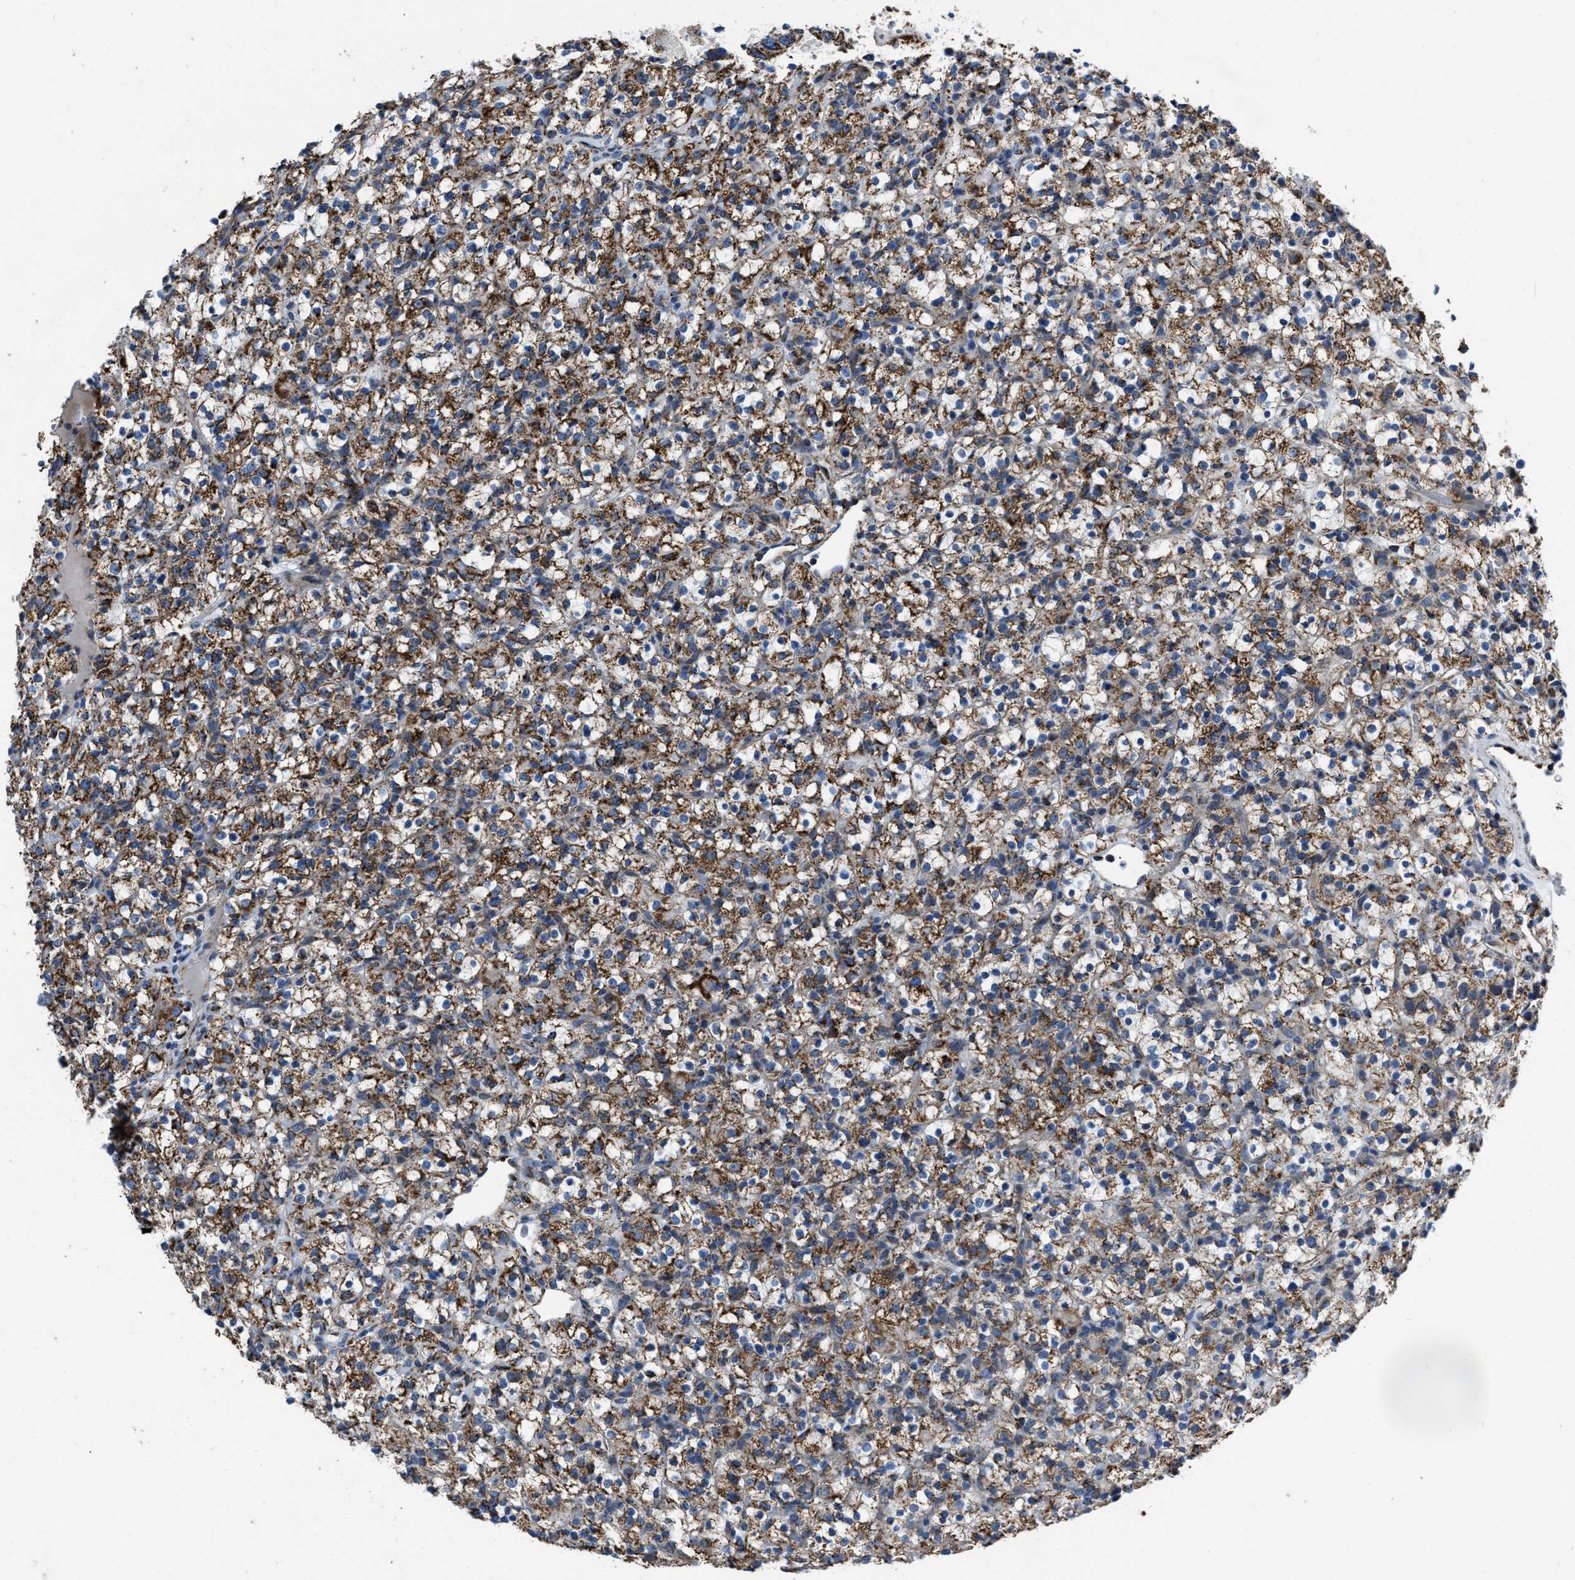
{"staining": {"intensity": "moderate", "quantity": ">75%", "location": "cytoplasmic/membranous"}, "tissue": "renal cancer", "cell_type": "Tumor cells", "image_type": "cancer", "snomed": [{"axis": "morphology", "description": "Normal tissue, NOS"}, {"axis": "morphology", "description": "Adenocarcinoma, NOS"}, {"axis": "topography", "description": "Kidney"}], "caption": "The image shows immunohistochemical staining of renal cancer. There is moderate cytoplasmic/membranous positivity is appreciated in approximately >75% of tumor cells.", "gene": "NSD3", "patient": {"sex": "female", "age": 72}}